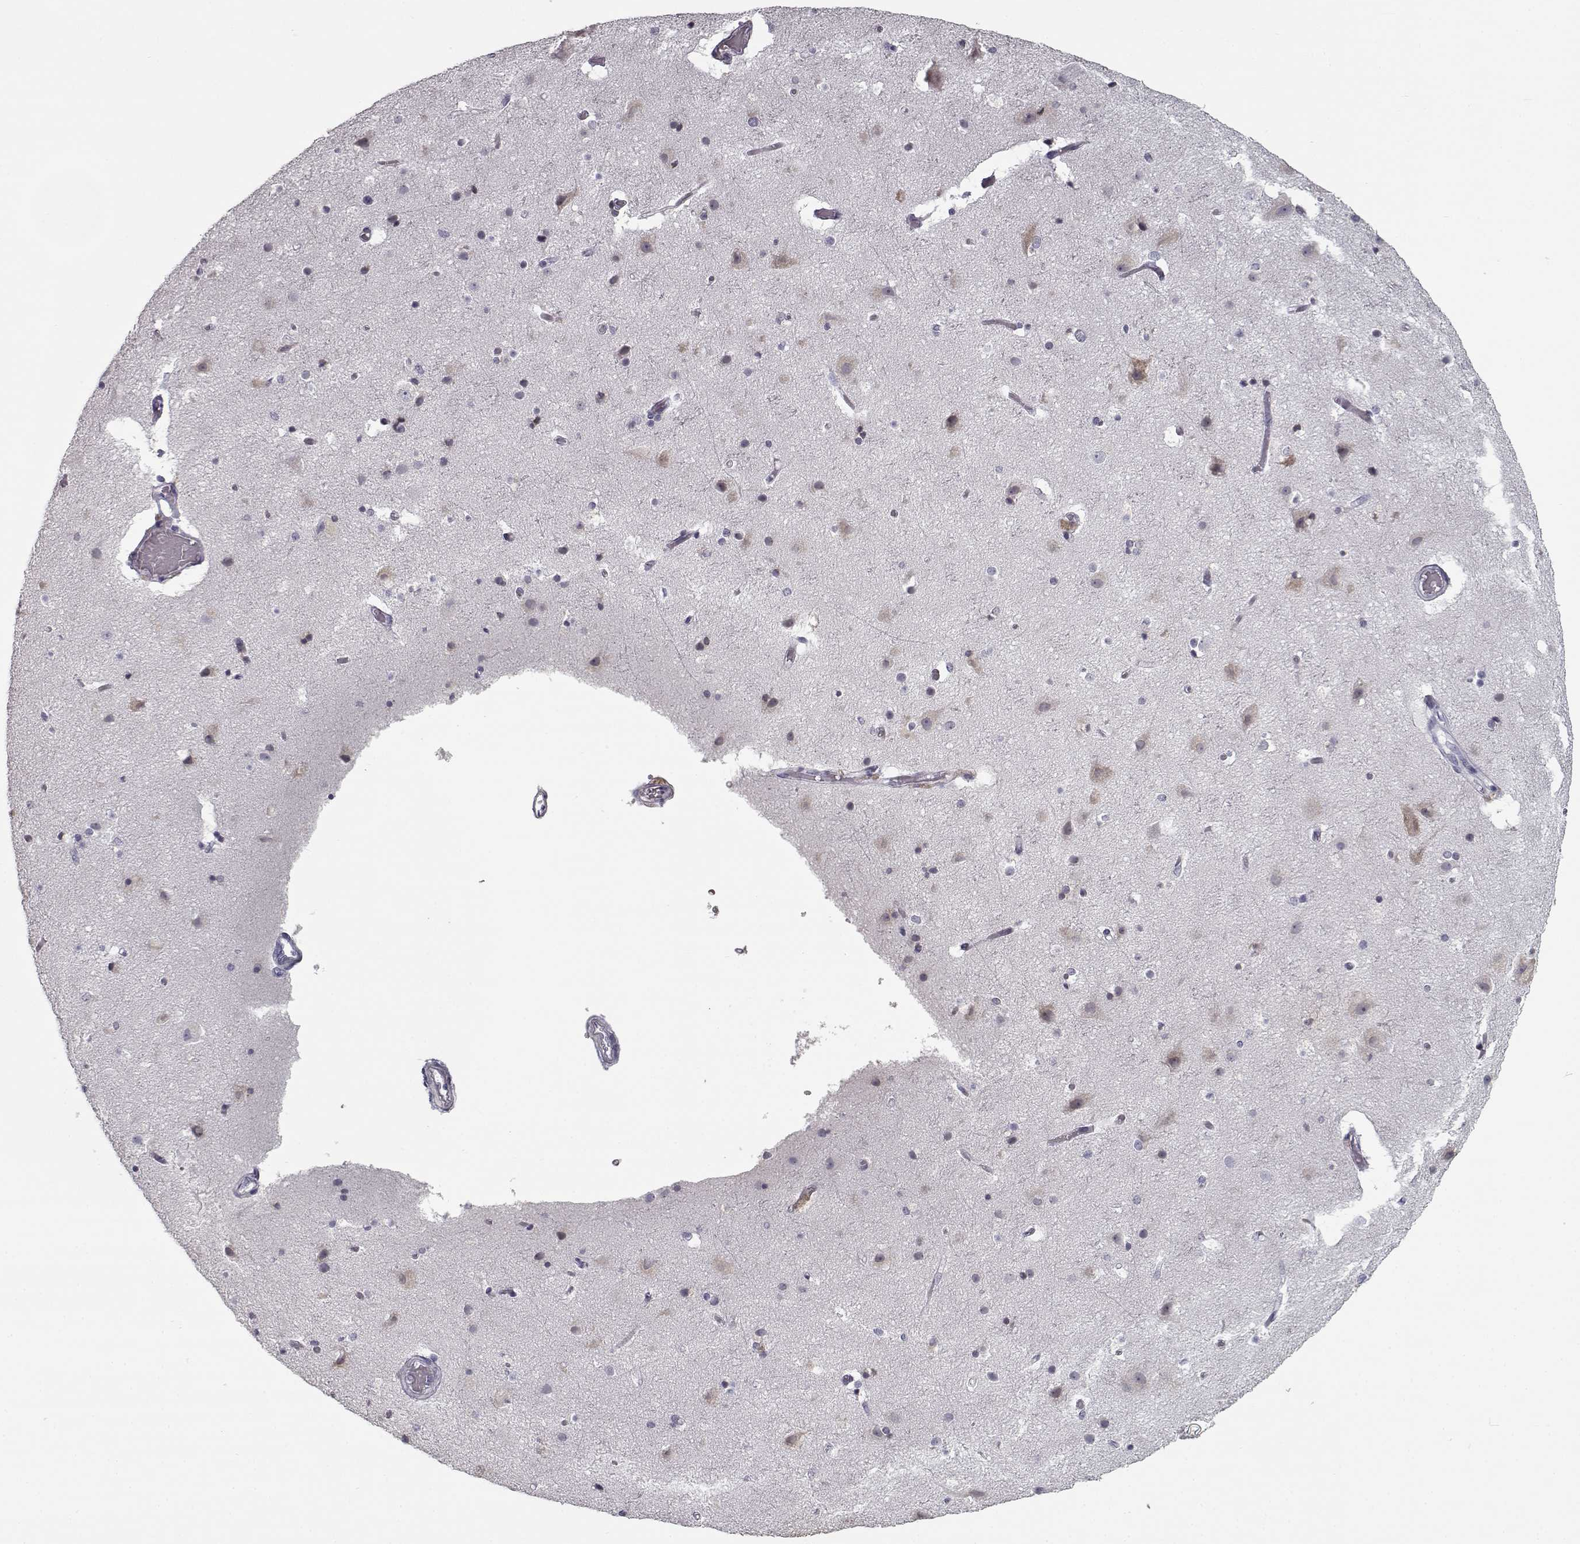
{"staining": {"intensity": "negative", "quantity": "none", "location": "none"}, "tissue": "cerebral cortex", "cell_type": "Endothelial cells", "image_type": "normal", "snomed": [{"axis": "morphology", "description": "Normal tissue, NOS"}, {"axis": "topography", "description": "Cerebral cortex"}], "caption": "Photomicrograph shows no protein expression in endothelial cells of normal cerebral cortex.", "gene": "SEMG2", "patient": {"sex": "female", "age": 52}}